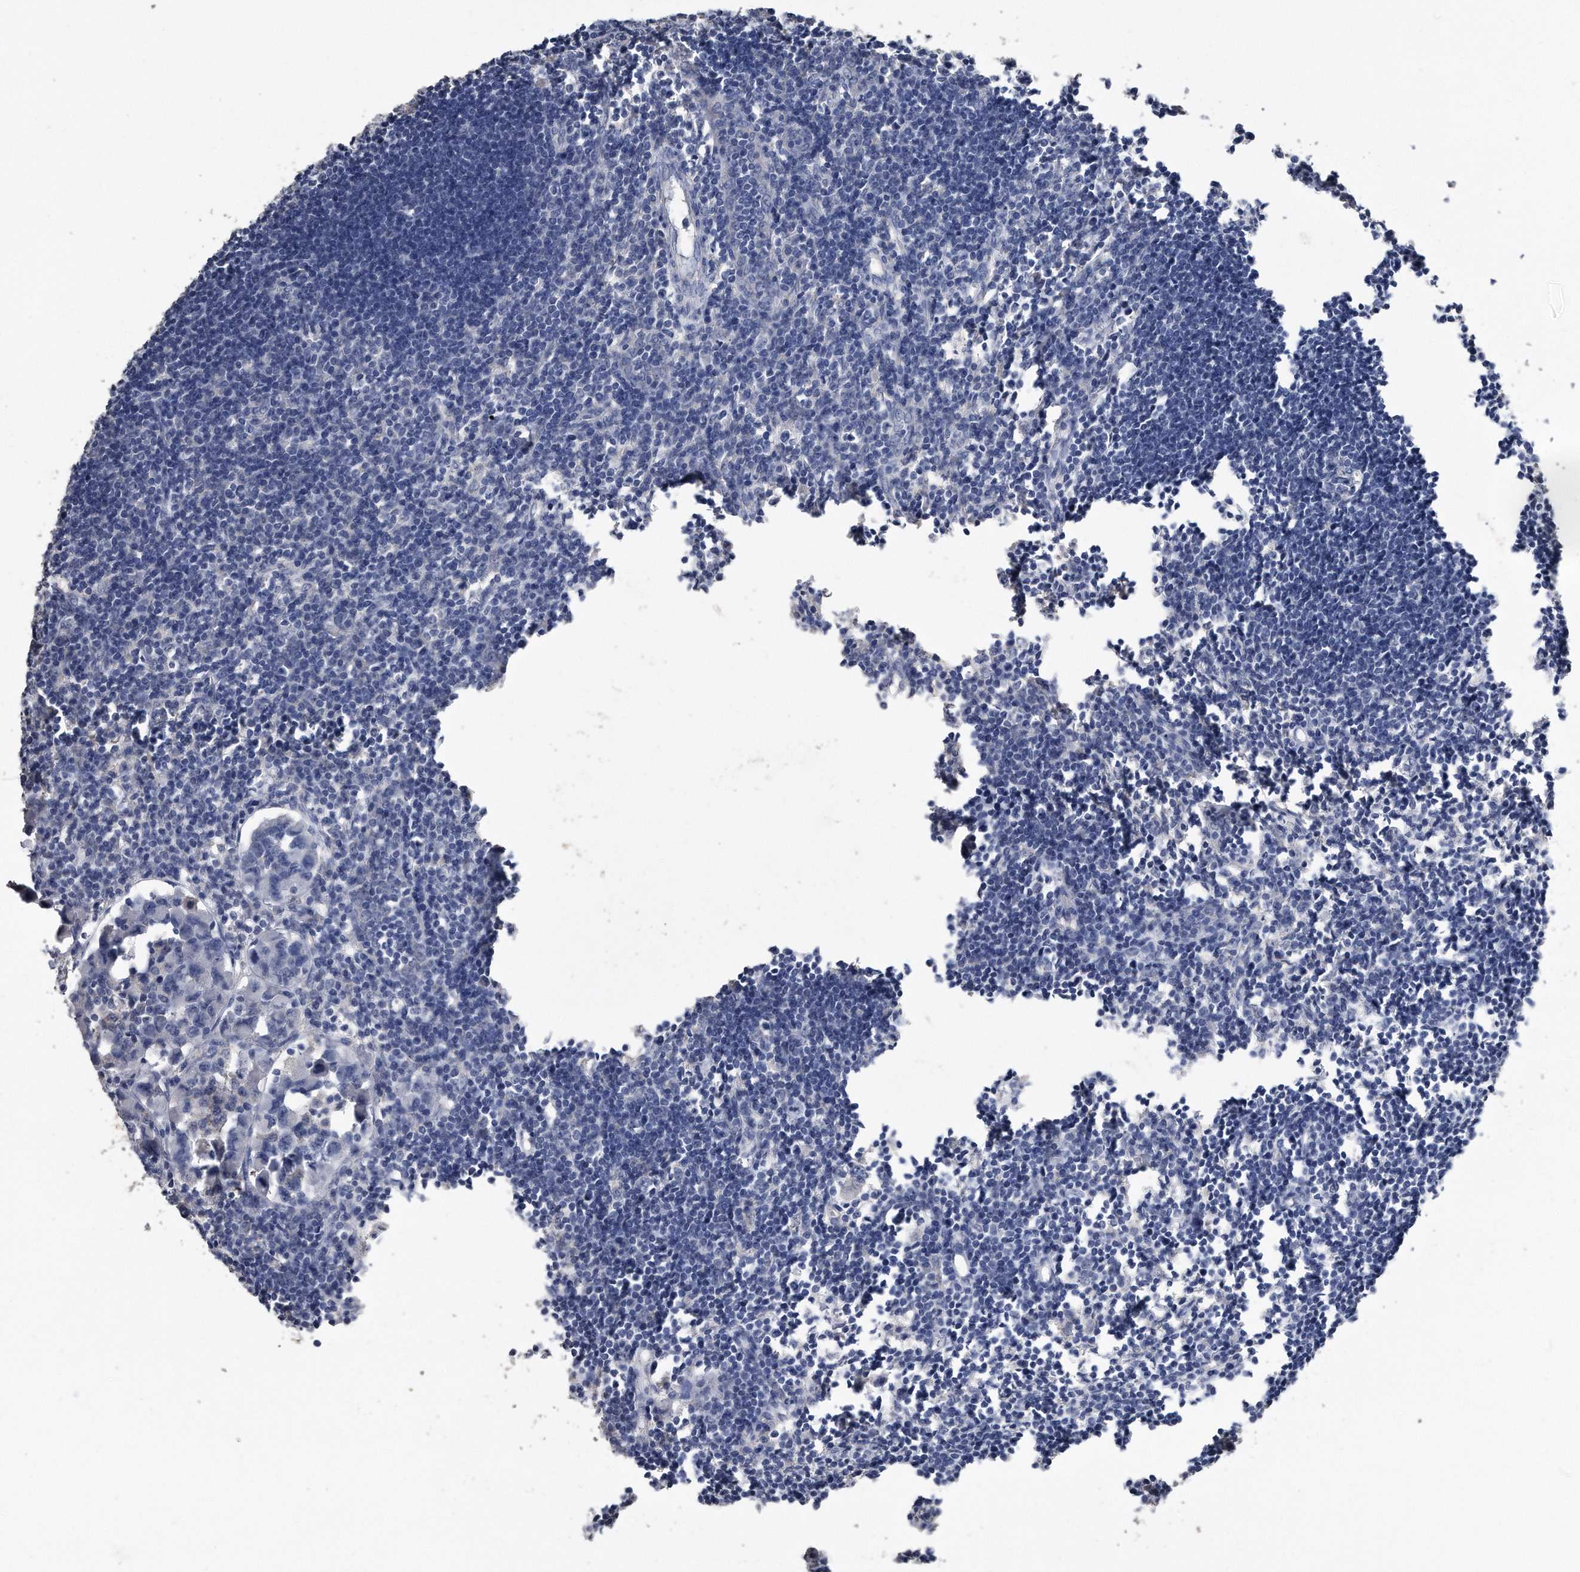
{"staining": {"intensity": "negative", "quantity": "none", "location": "none"}, "tissue": "lymph node", "cell_type": "Germinal center cells", "image_type": "normal", "snomed": [{"axis": "morphology", "description": "Normal tissue, NOS"}, {"axis": "morphology", "description": "Malignant melanoma, Metastatic site"}, {"axis": "topography", "description": "Lymph node"}], "caption": "There is no significant positivity in germinal center cells of lymph node. (IHC, brightfield microscopy, high magnification).", "gene": "CDCP1", "patient": {"sex": "male", "age": 41}}